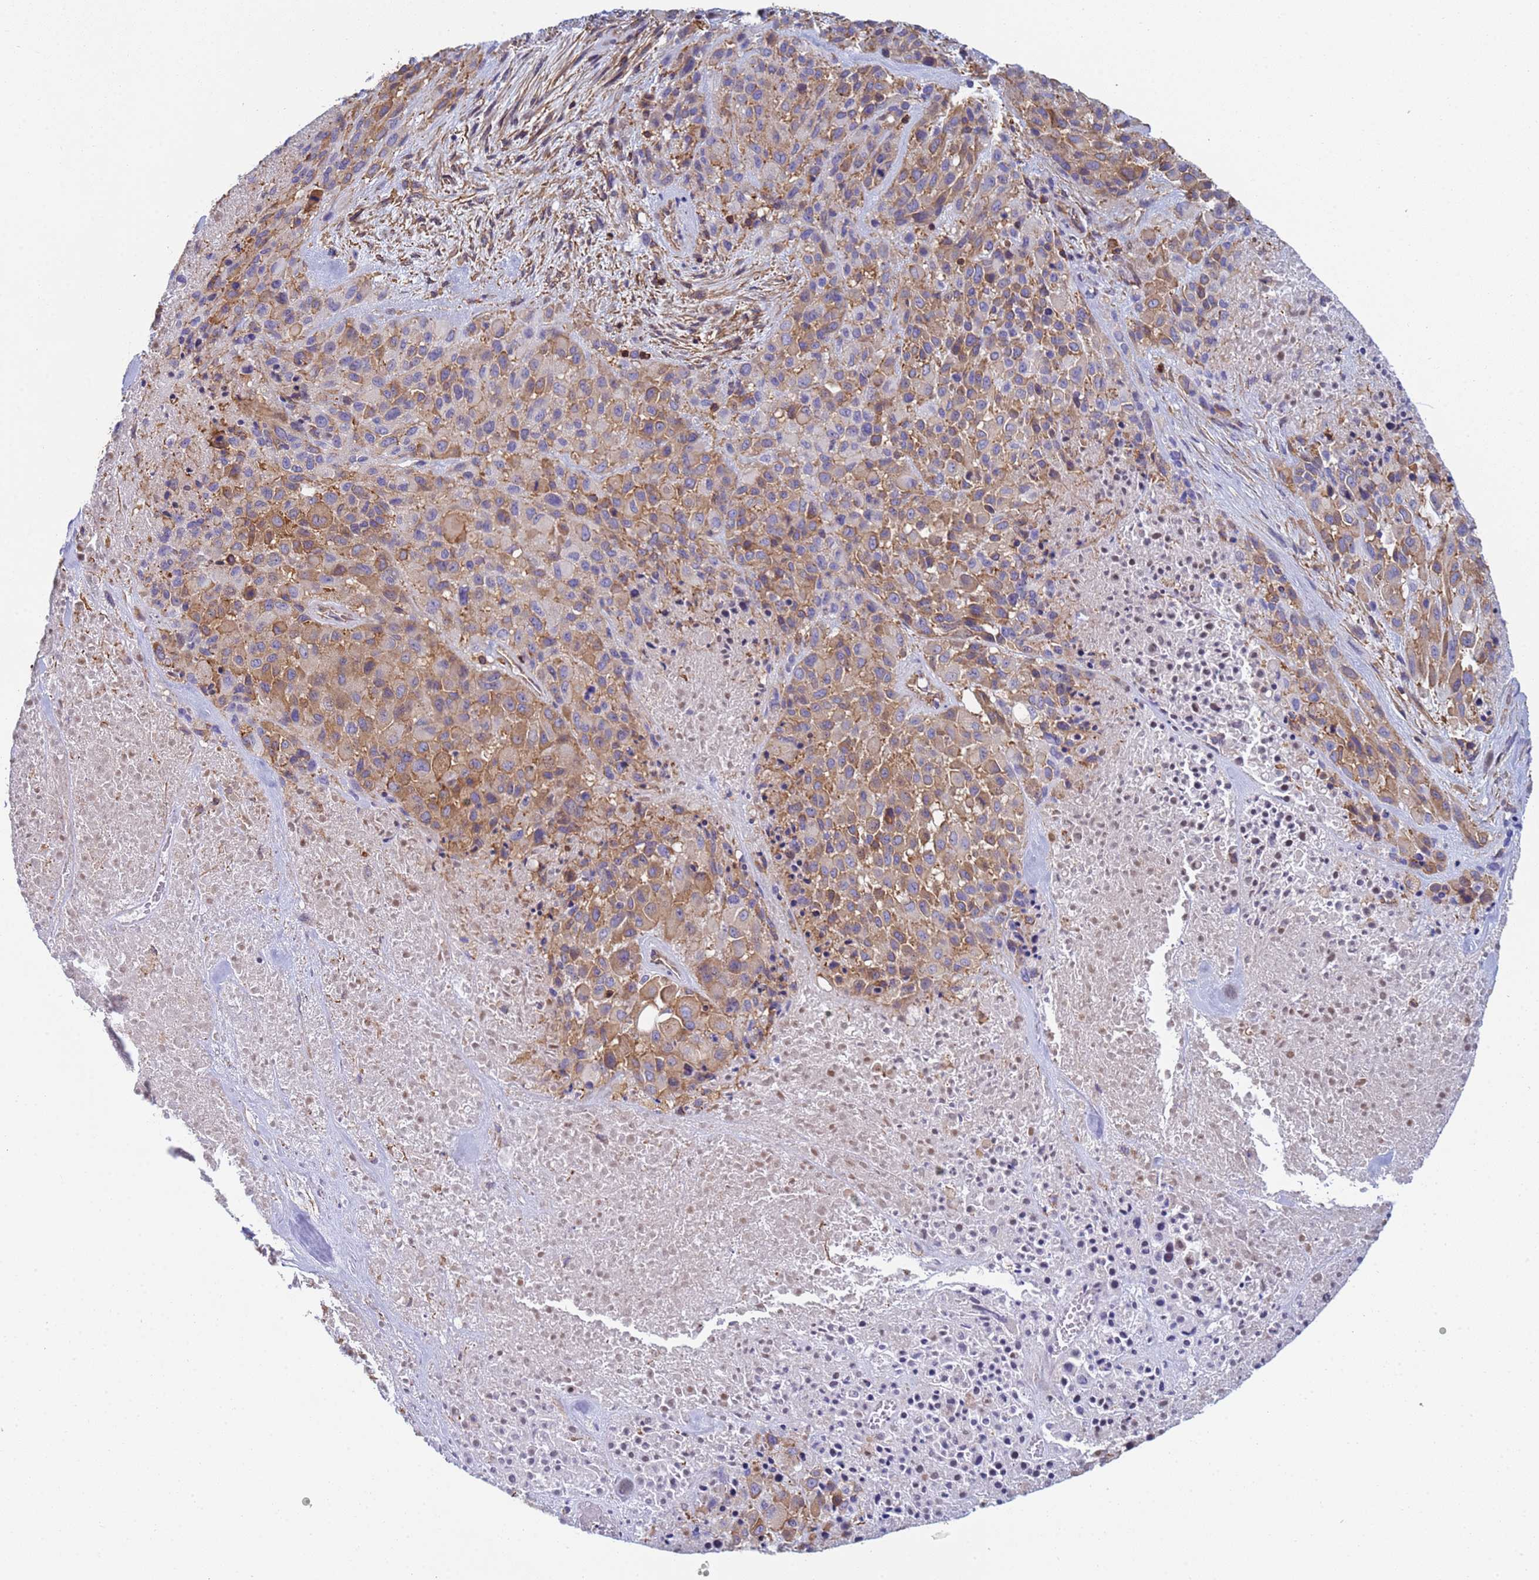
{"staining": {"intensity": "moderate", "quantity": "25%-75%", "location": "cytoplasmic/membranous"}, "tissue": "melanoma", "cell_type": "Tumor cells", "image_type": "cancer", "snomed": [{"axis": "morphology", "description": "Malignant melanoma, Metastatic site"}, {"axis": "topography", "description": "Skin"}], "caption": "Moderate cytoplasmic/membranous positivity is identified in about 25%-75% of tumor cells in melanoma.", "gene": "ZNG1B", "patient": {"sex": "female", "age": 81}}